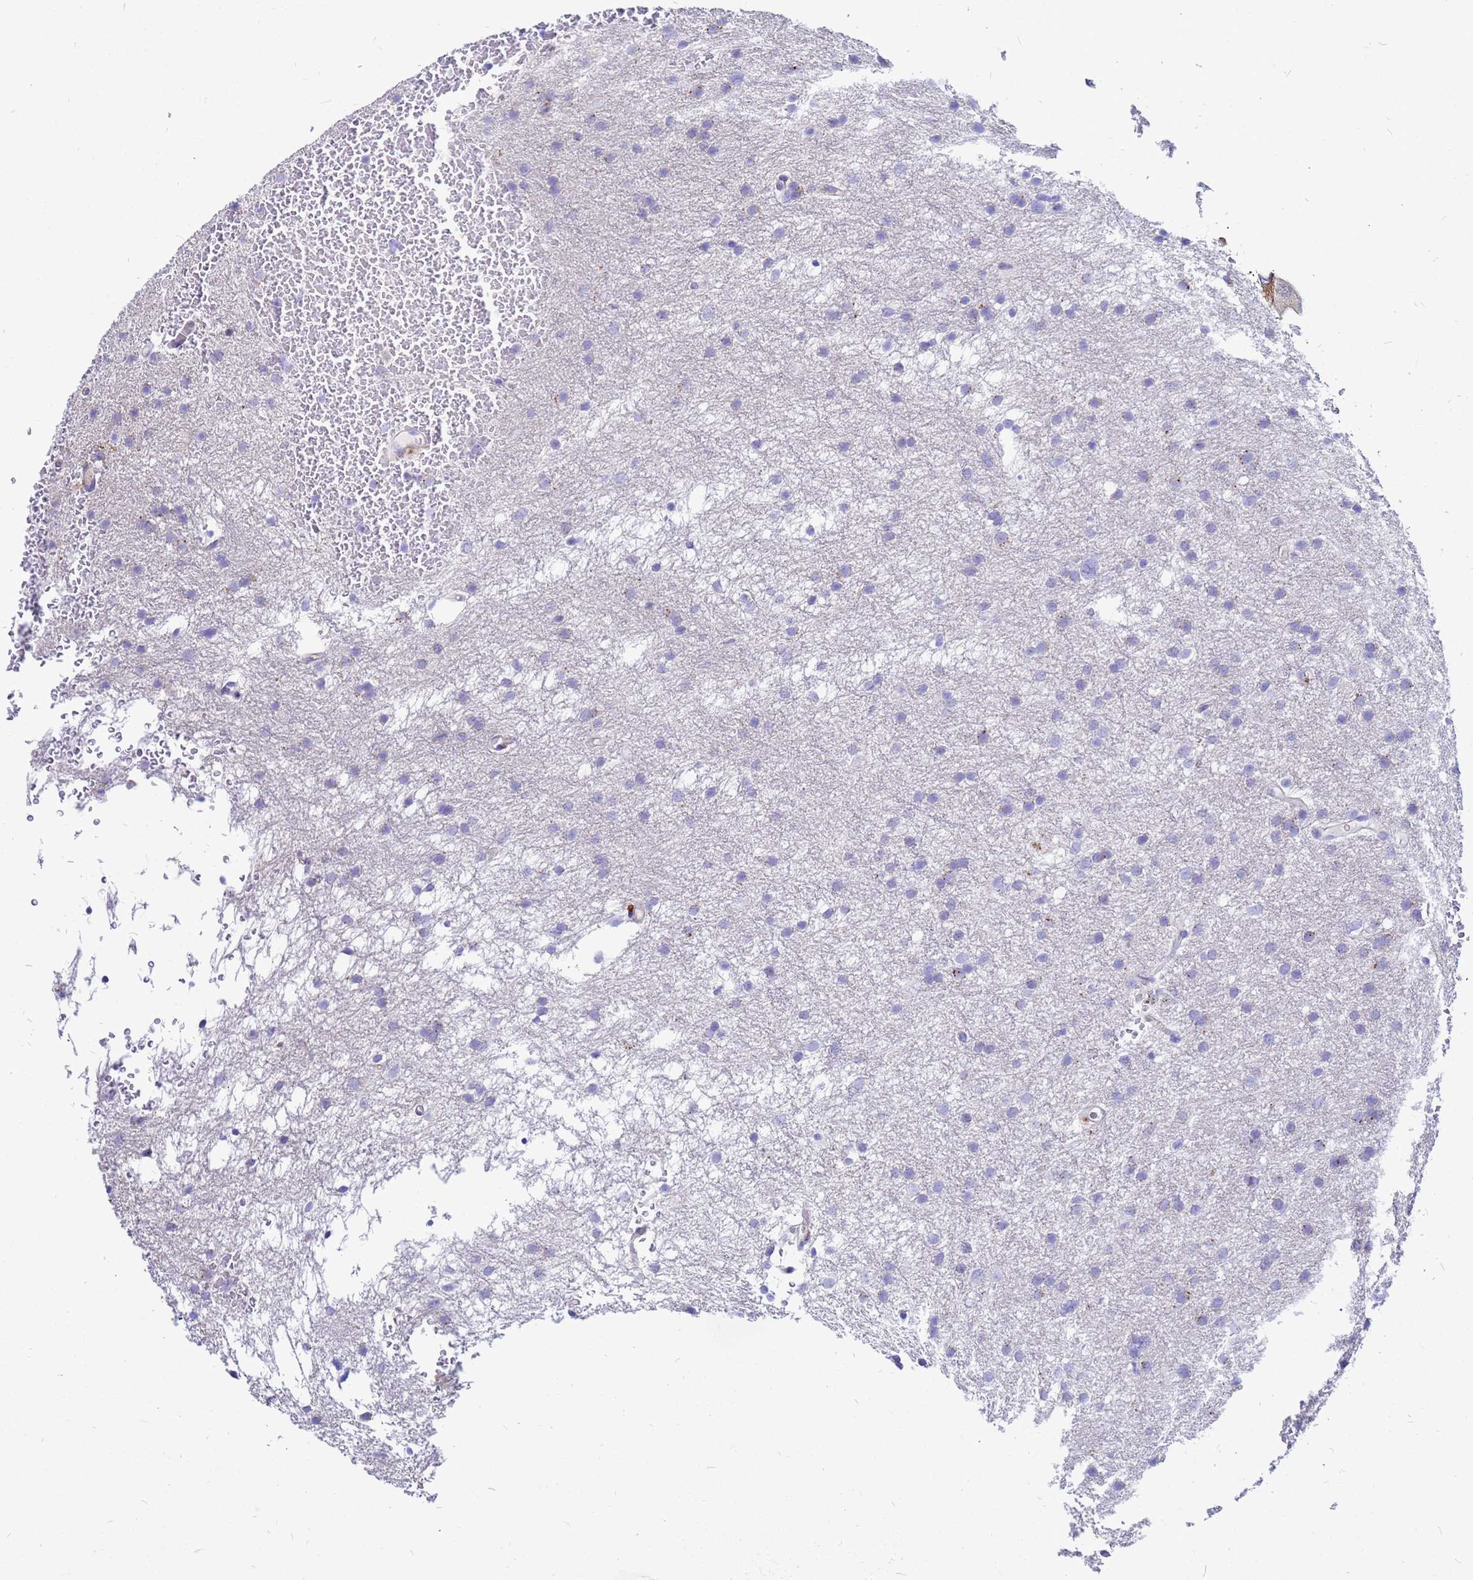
{"staining": {"intensity": "negative", "quantity": "none", "location": "none"}, "tissue": "glioma", "cell_type": "Tumor cells", "image_type": "cancer", "snomed": [{"axis": "morphology", "description": "Glioma, malignant, High grade"}, {"axis": "topography", "description": "Cerebral cortex"}], "caption": "This is an immunohistochemistry (IHC) micrograph of glioma. There is no positivity in tumor cells.", "gene": "FHIP1A", "patient": {"sex": "female", "age": 36}}